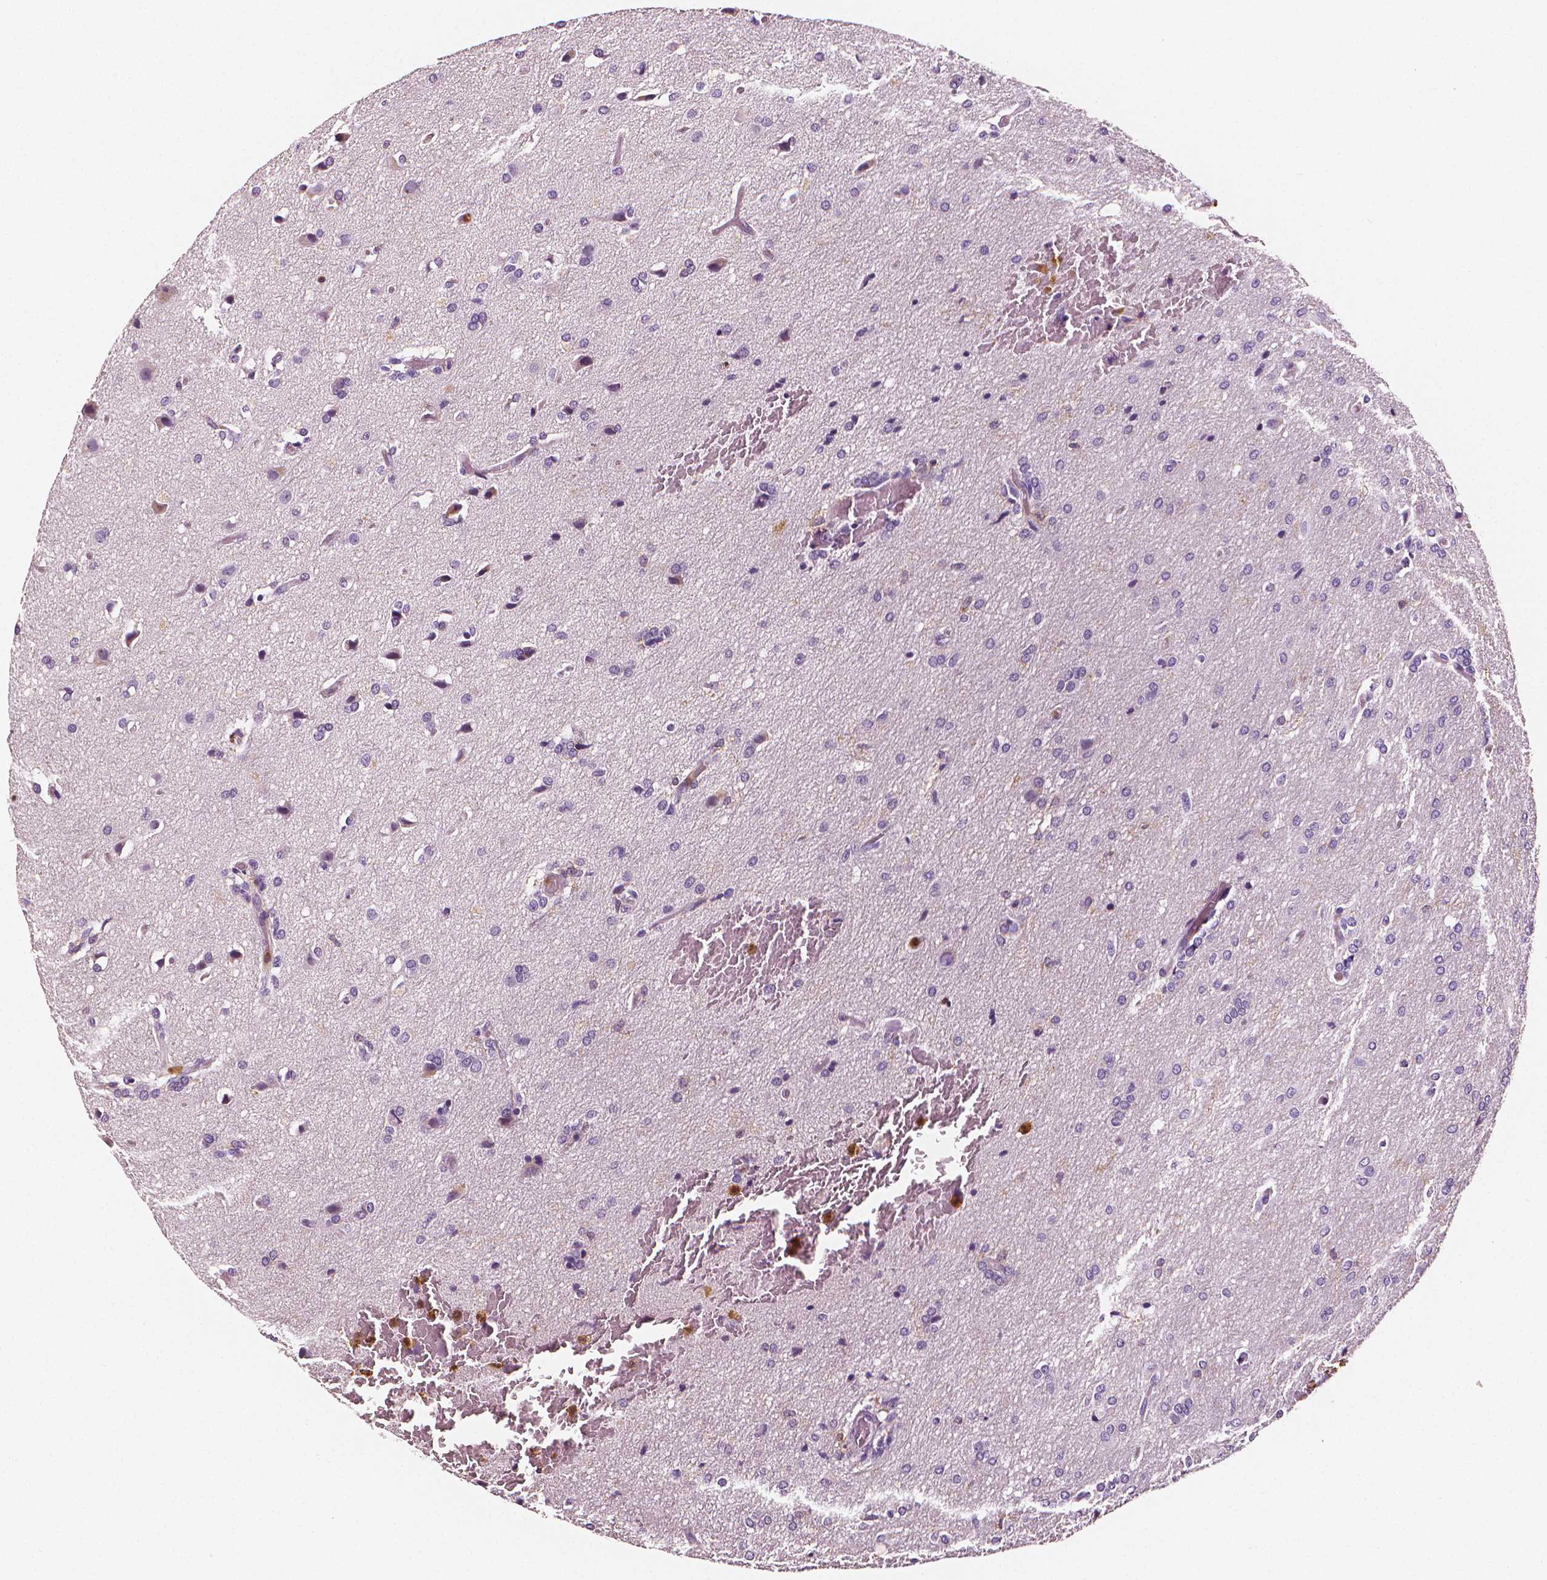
{"staining": {"intensity": "negative", "quantity": "none", "location": "none"}, "tissue": "glioma", "cell_type": "Tumor cells", "image_type": "cancer", "snomed": [{"axis": "morphology", "description": "Glioma, malignant, High grade"}, {"axis": "topography", "description": "Brain"}], "caption": "A histopathology image of human glioma is negative for staining in tumor cells. (DAB (3,3'-diaminobenzidine) immunohistochemistry, high magnification).", "gene": "PTPRC", "patient": {"sex": "male", "age": 68}}